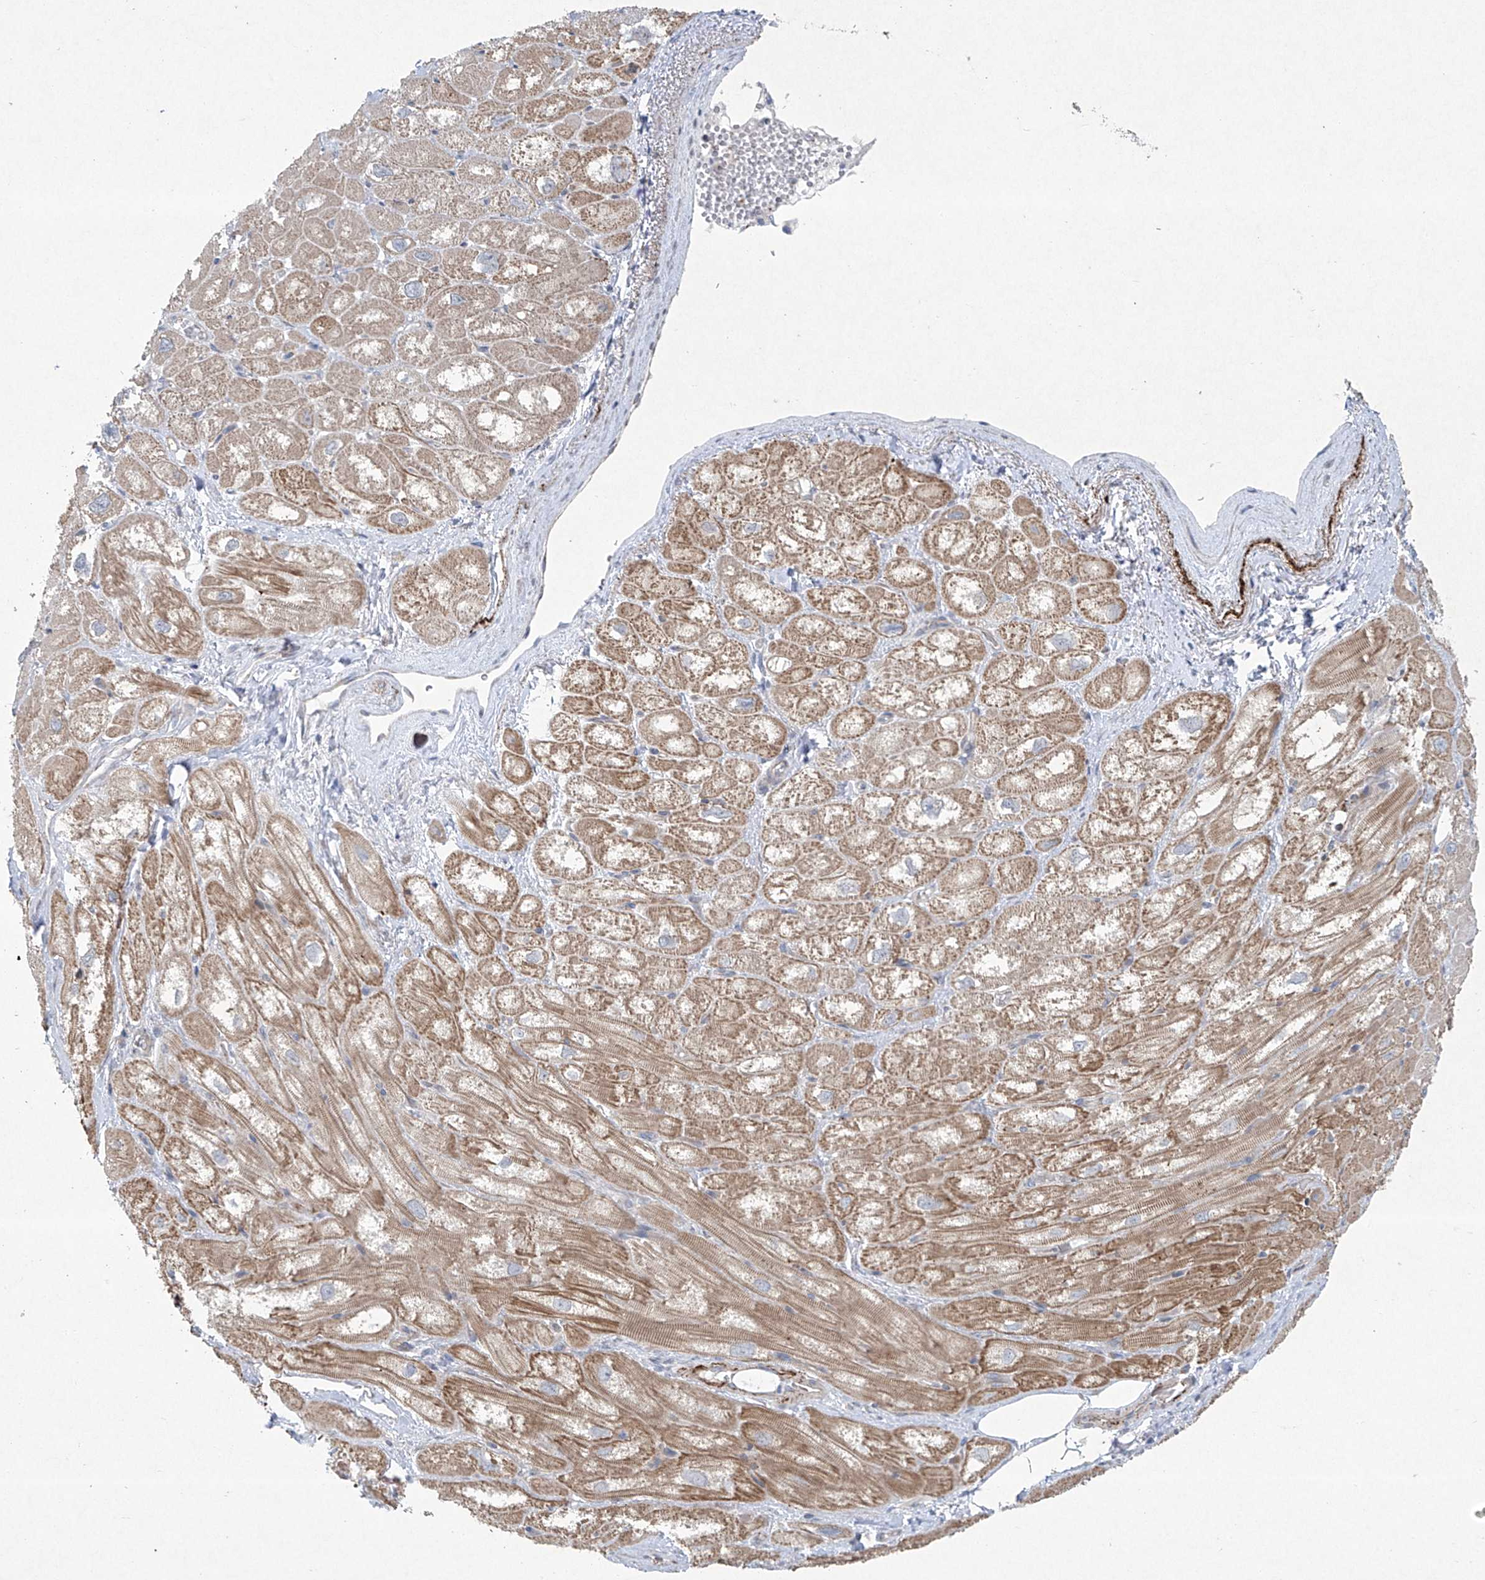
{"staining": {"intensity": "moderate", "quantity": "25%-75%", "location": "cytoplasmic/membranous"}, "tissue": "heart muscle", "cell_type": "Cardiomyocytes", "image_type": "normal", "snomed": [{"axis": "morphology", "description": "Normal tissue, NOS"}, {"axis": "topography", "description": "Heart"}], "caption": "Normal heart muscle demonstrates moderate cytoplasmic/membranous staining in about 25%-75% of cardiomyocytes The protein of interest is shown in brown color, while the nuclei are stained blue..", "gene": "TJAP1", "patient": {"sex": "male", "age": 50}}